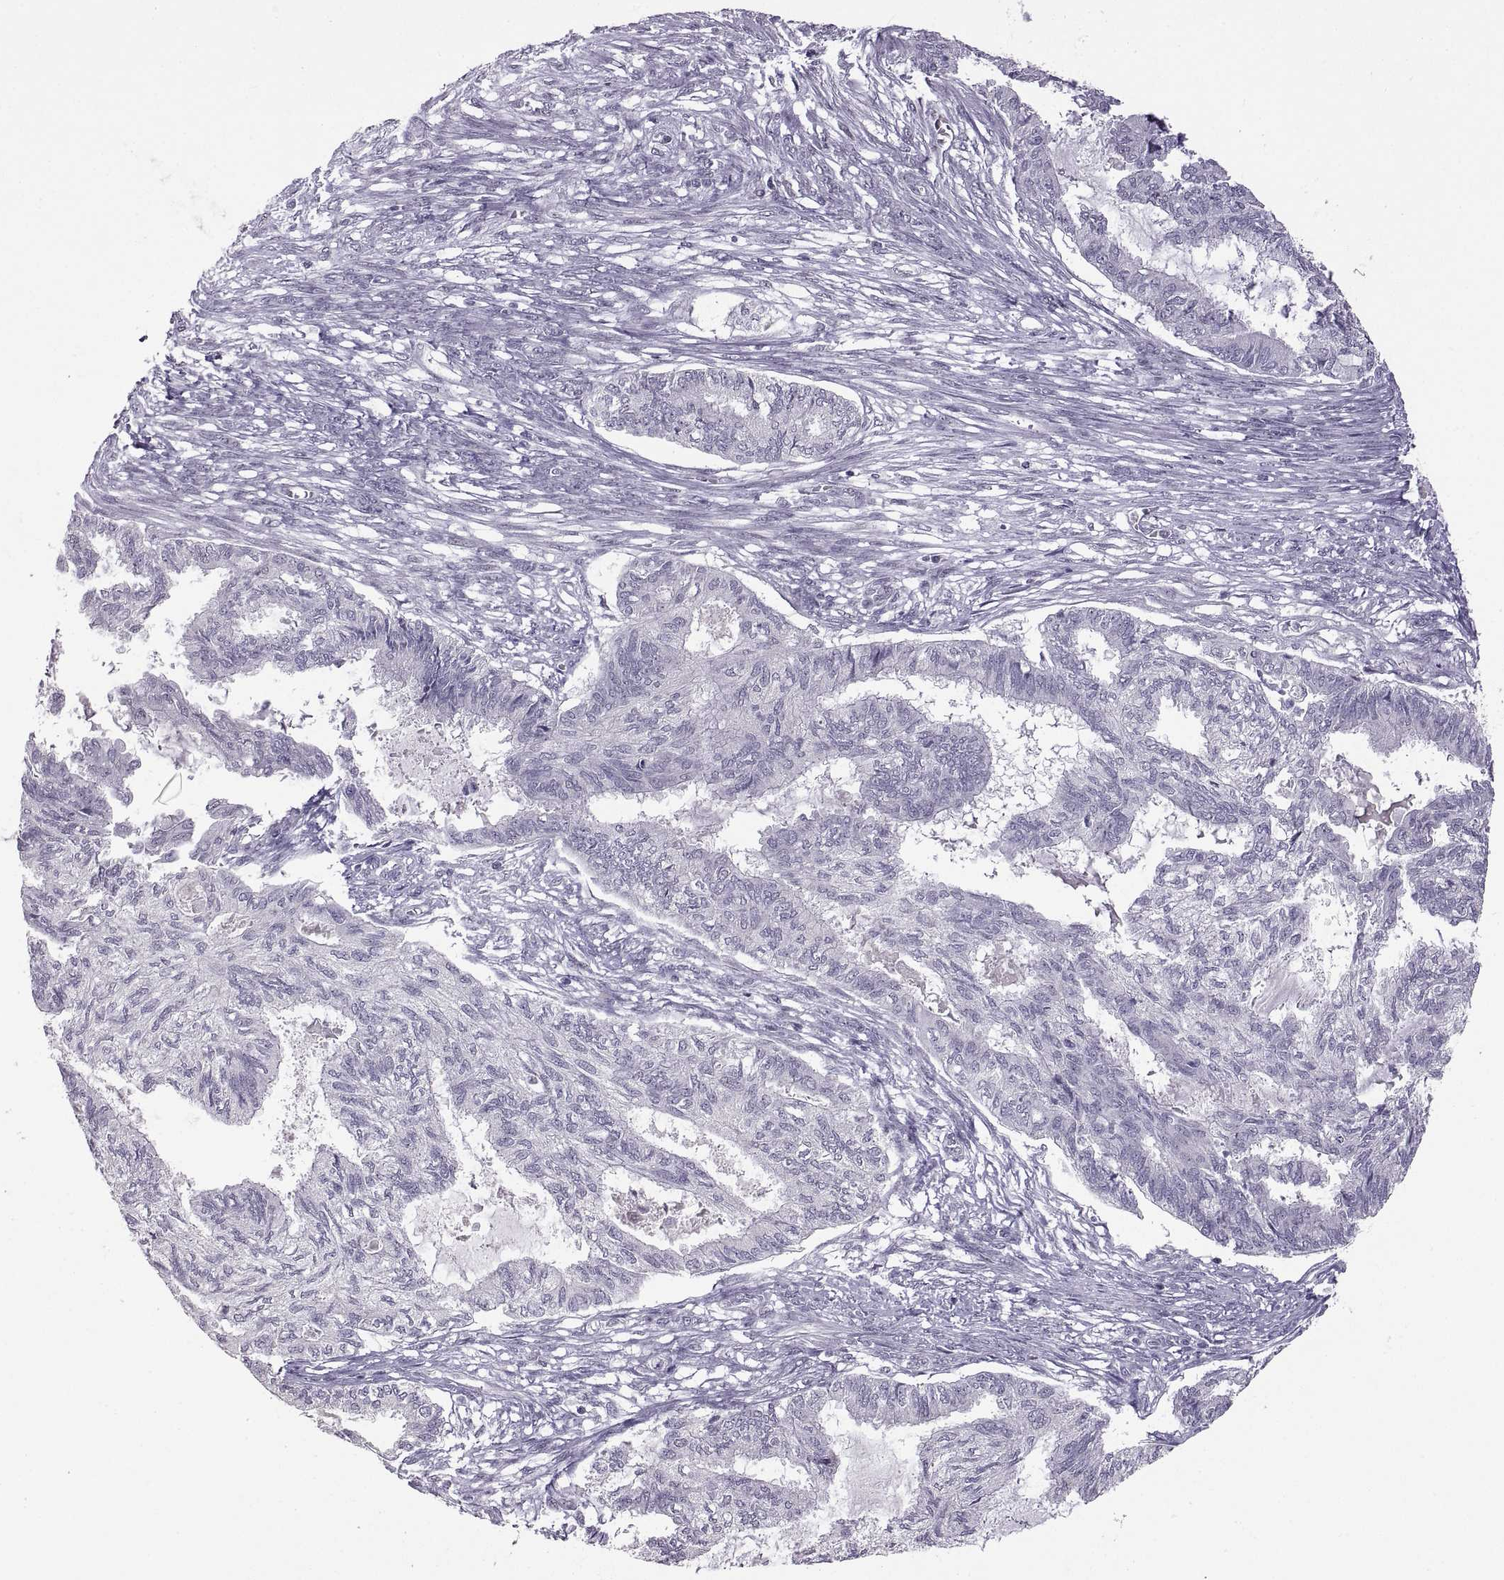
{"staining": {"intensity": "negative", "quantity": "none", "location": "none"}, "tissue": "endometrial cancer", "cell_type": "Tumor cells", "image_type": "cancer", "snomed": [{"axis": "morphology", "description": "Adenocarcinoma, NOS"}, {"axis": "topography", "description": "Endometrium"}], "caption": "Immunohistochemical staining of endometrial adenocarcinoma shows no significant positivity in tumor cells. (DAB immunohistochemistry, high magnification).", "gene": "NEK2", "patient": {"sex": "female", "age": 86}}